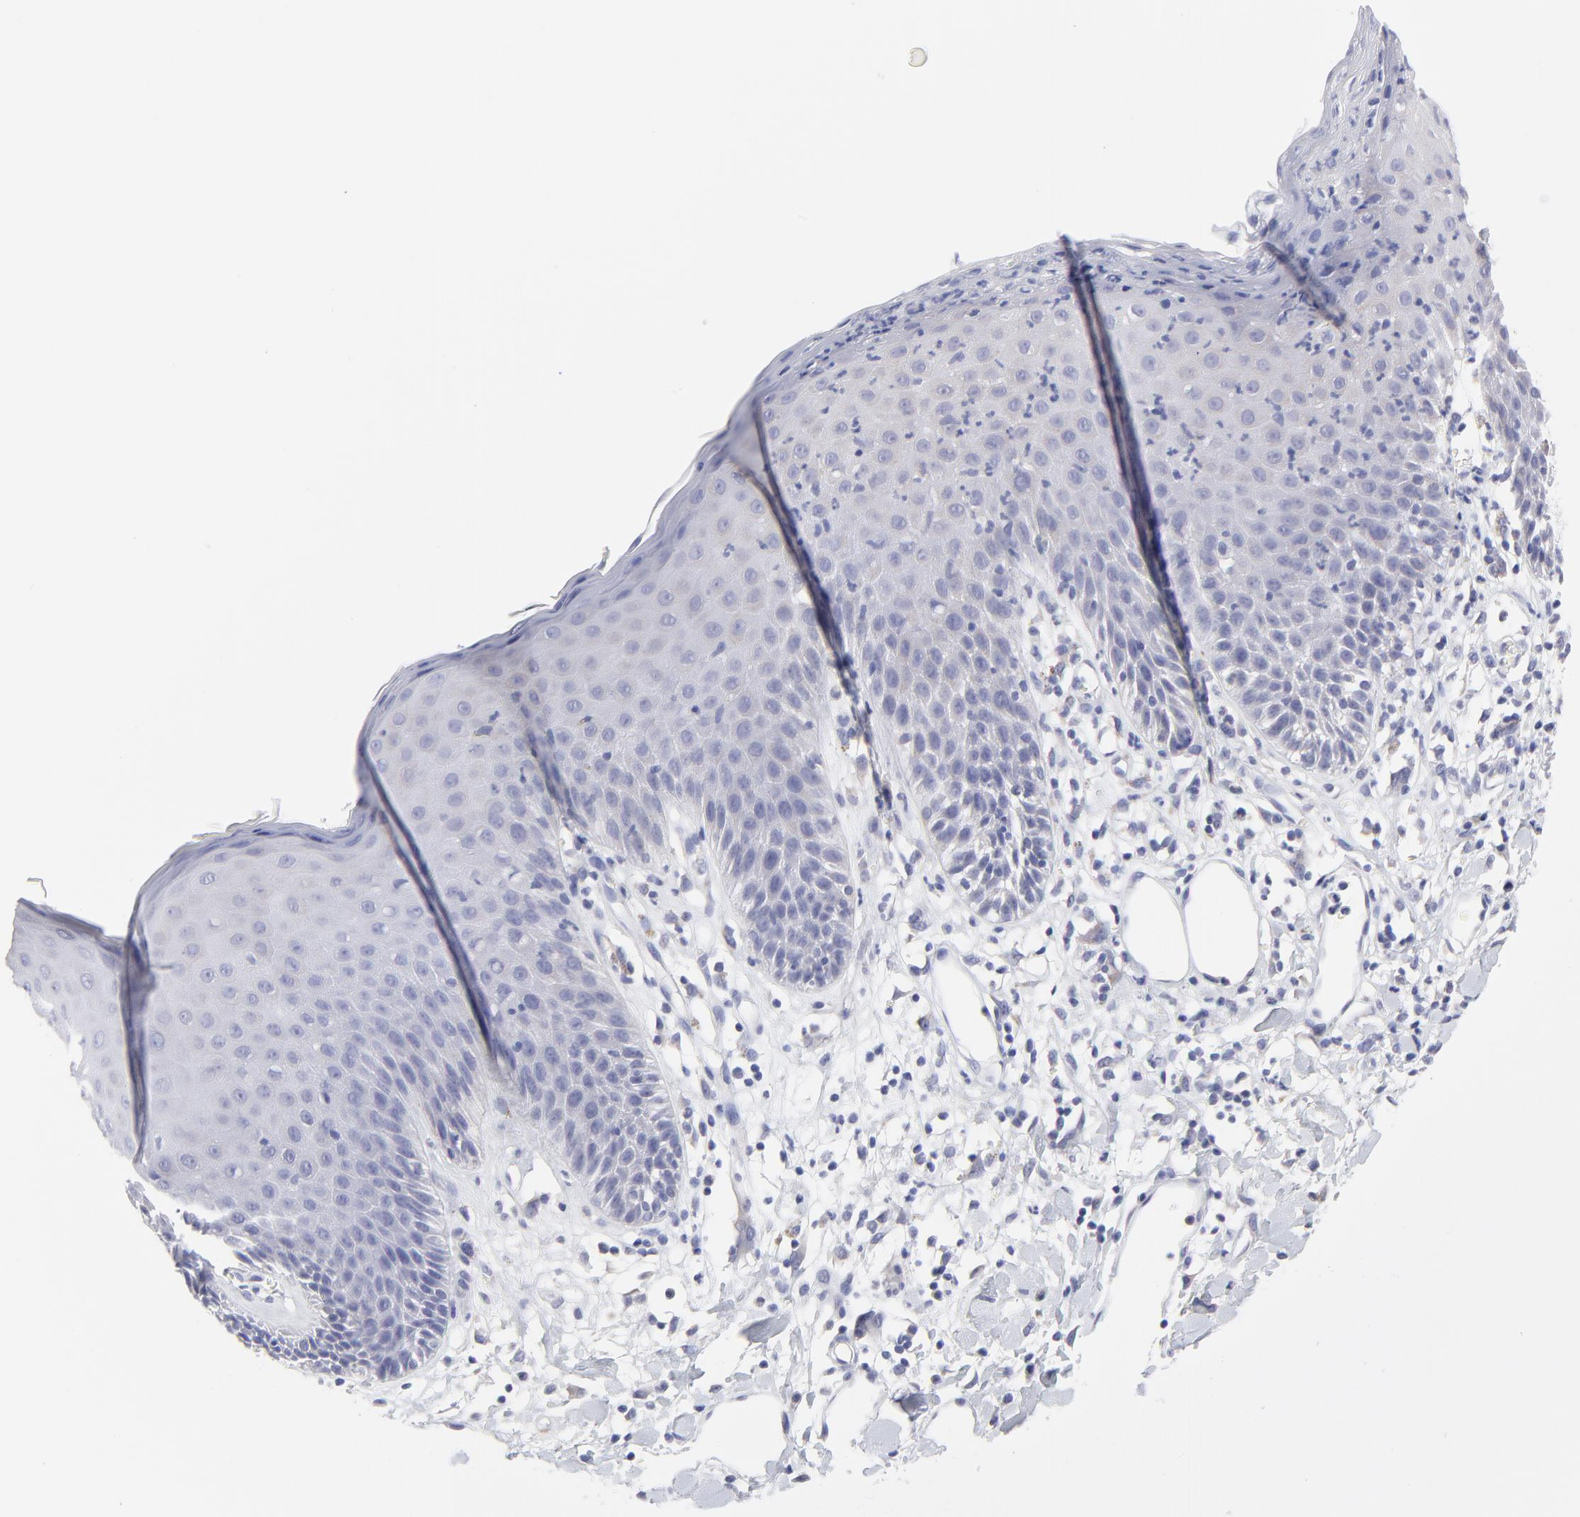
{"staining": {"intensity": "negative", "quantity": "none", "location": "none"}, "tissue": "skin", "cell_type": "Epidermal cells", "image_type": "normal", "snomed": [{"axis": "morphology", "description": "Normal tissue, NOS"}, {"axis": "topography", "description": "Vulva"}, {"axis": "topography", "description": "Peripheral nerve tissue"}], "caption": "Skin stained for a protein using immunohistochemistry (IHC) reveals no expression epidermal cells.", "gene": "DUSP9", "patient": {"sex": "female", "age": 68}}